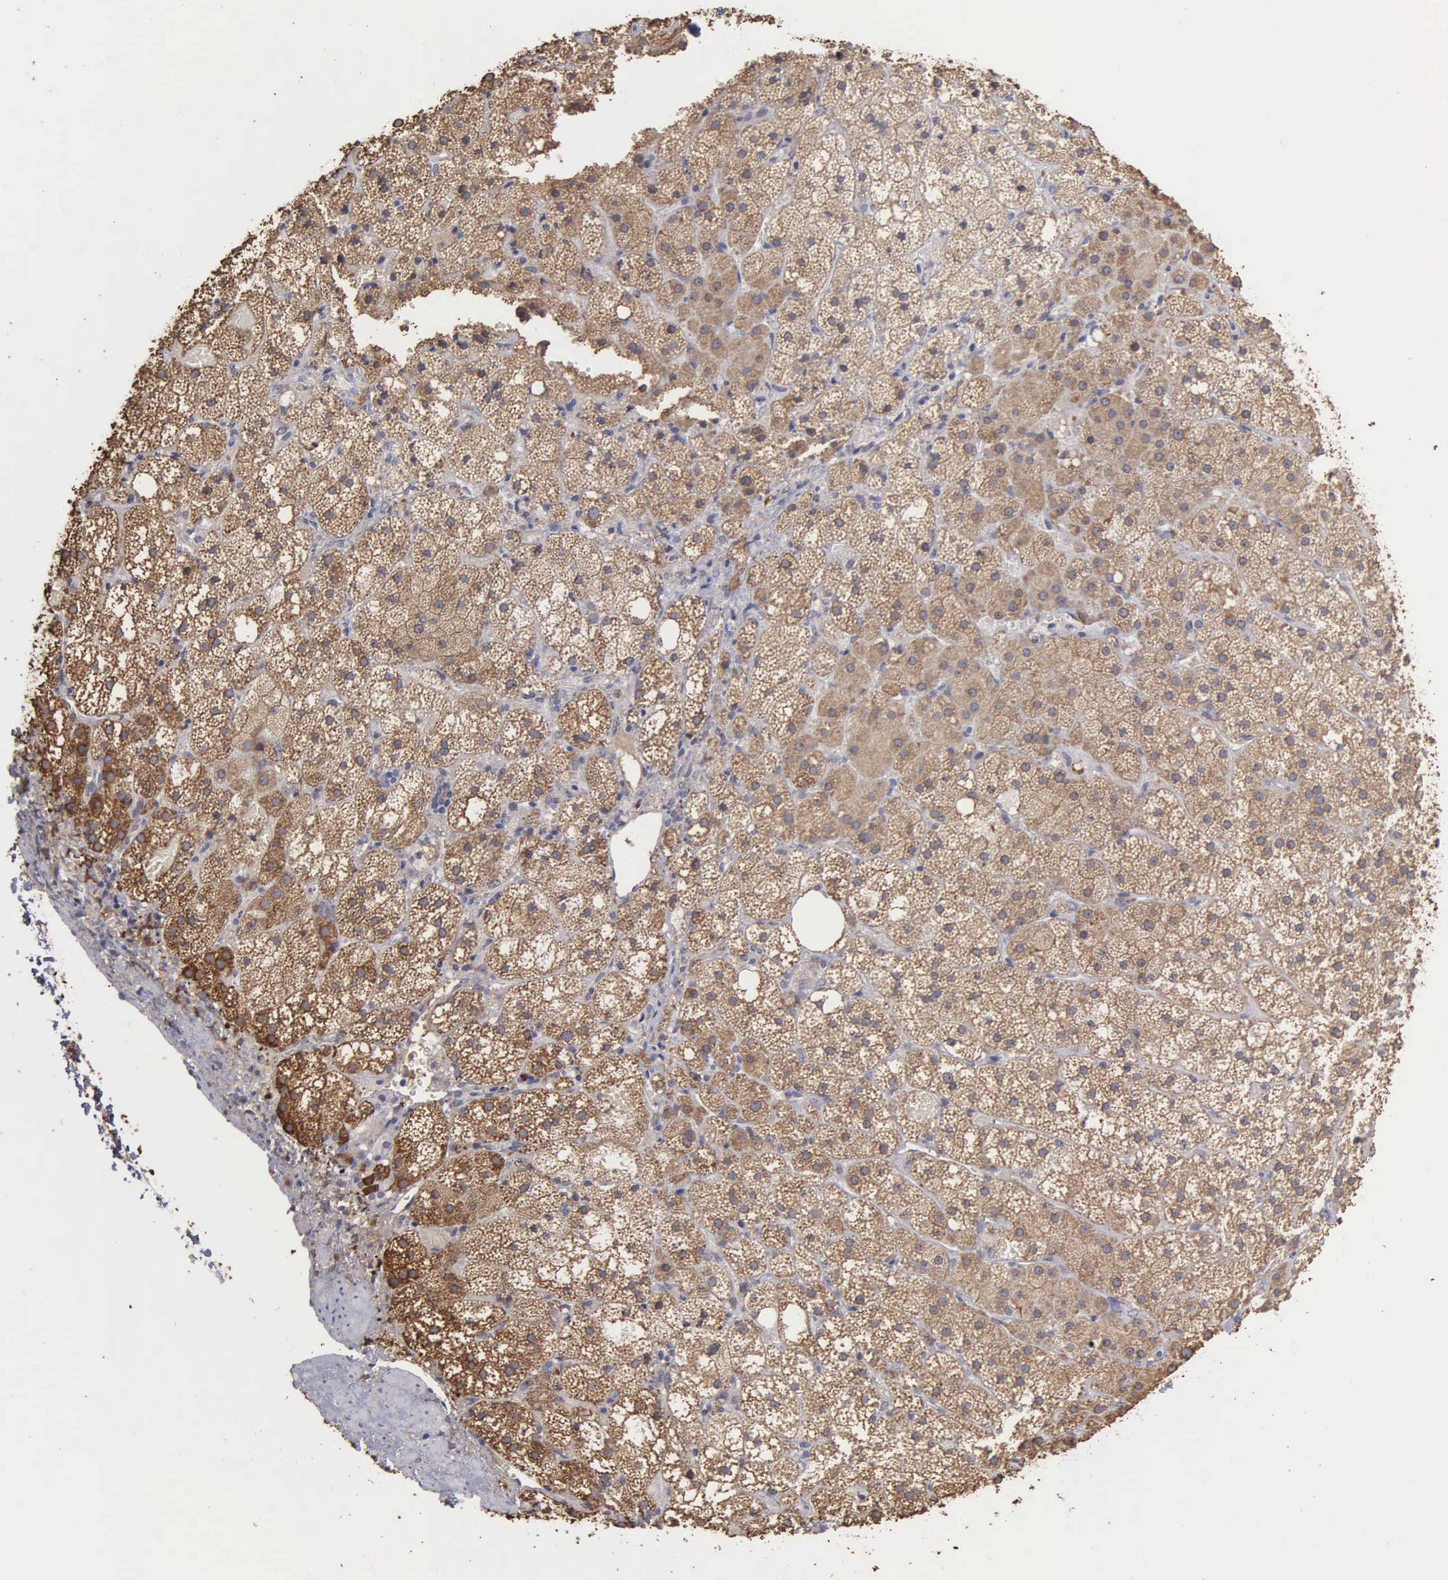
{"staining": {"intensity": "moderate", "quantity": ">75%", "location": "cytoplasmic/membranous"}, "tissue": "adrenal gland", "cell_type": "Glandular cells", "image_type": "normal", "snomed": [{"axis": "morphology", "description": "Normal tissue, NOS"}, {"axis": "topography", "description": "Adrenal gland"}], "caption": "IHC (DAB) staining of benign human adrenal gland demonstrates moderate cytoplasmic/membranous protein positivity in approximately >75% of glandular cells. Nuclei are stained in blue.", "gene": "LIN52", "patient": {"sex": "male", "age": 53}}